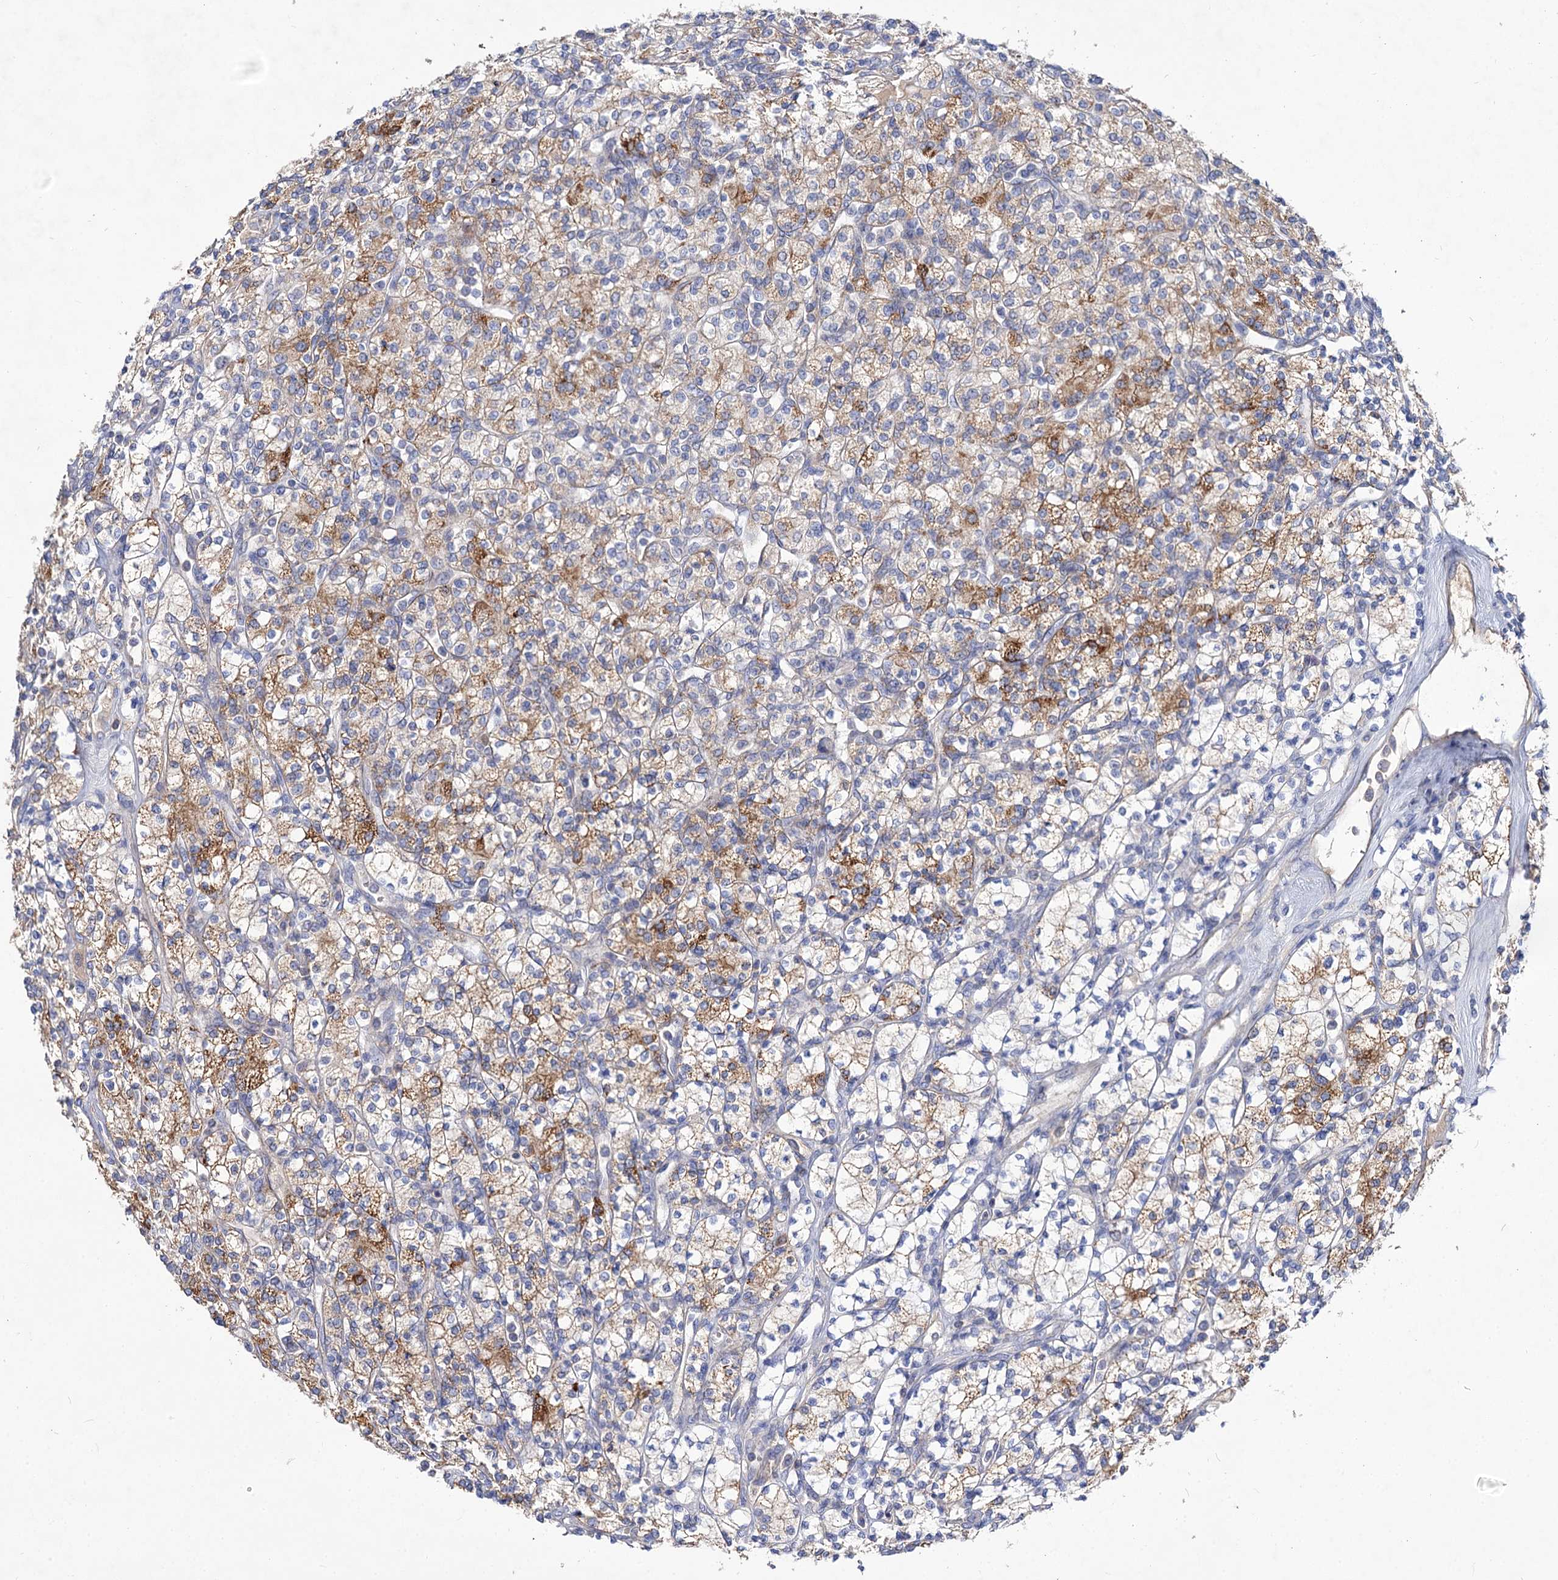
{"staining": {"intensity": "moderate", "quantity": "25%-75%", "location": "cytoplasmic/membranous"}, "tissue": "renal cancer", "cell_type": "Tumor cells", "image_type": "cancer", "snomed": [{"axis": "morphology", "description": "Adenocarcinoma, NOS"}, {"axis": "topography", "description": "Kidney"}], "caption": "The image demonstrates staining of adenocarcinoma (renal), revealing moderate cytoplasmic/membranous protein expression (brown color) within tumor cells.", "gene": "NUDCD2", "patient": {"sex": "male", "age": 77}}